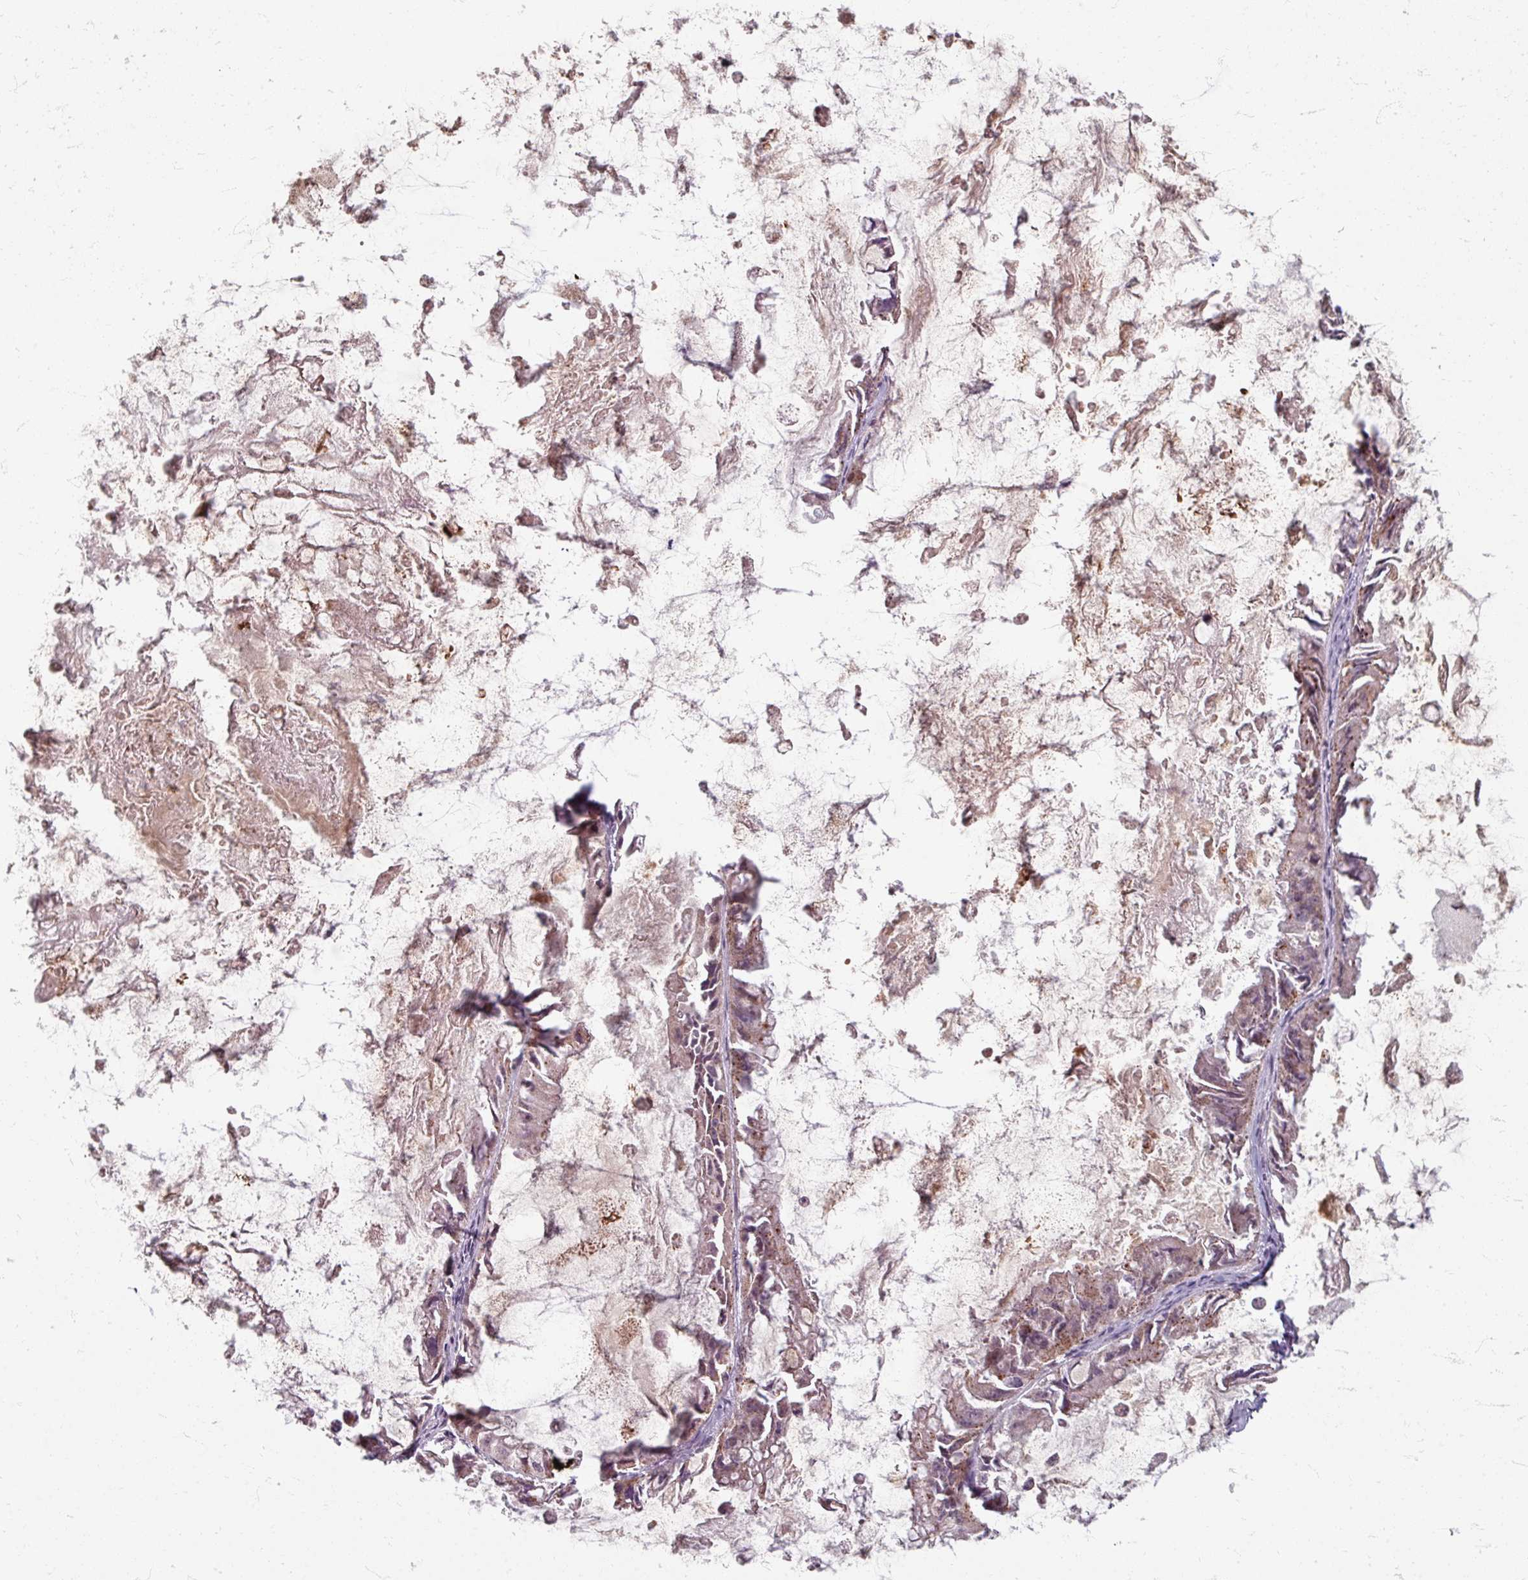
{"staining": {"intensity": "weak", "quantity": "25%-75%", "location": "cytoplasmic/membranous"}, "tissue": "ovarian cancer", "cell_type": "Tumor cells", "image_type": "cancer", "snomed": [{"axis": "morphology", "description": "Cystadenocarcinoma, mucinous, NOS"}, {"axis": "topography", "description": "Ovary"}], "caption": "This is an image of IHC staining of ovarian mucinous cystadenocarcinoma, which shows weak staining in the cytoplasmic/membranous of tumor cells.", "gene": "STAM", "patient": {"sex": "female", "age": 61}}